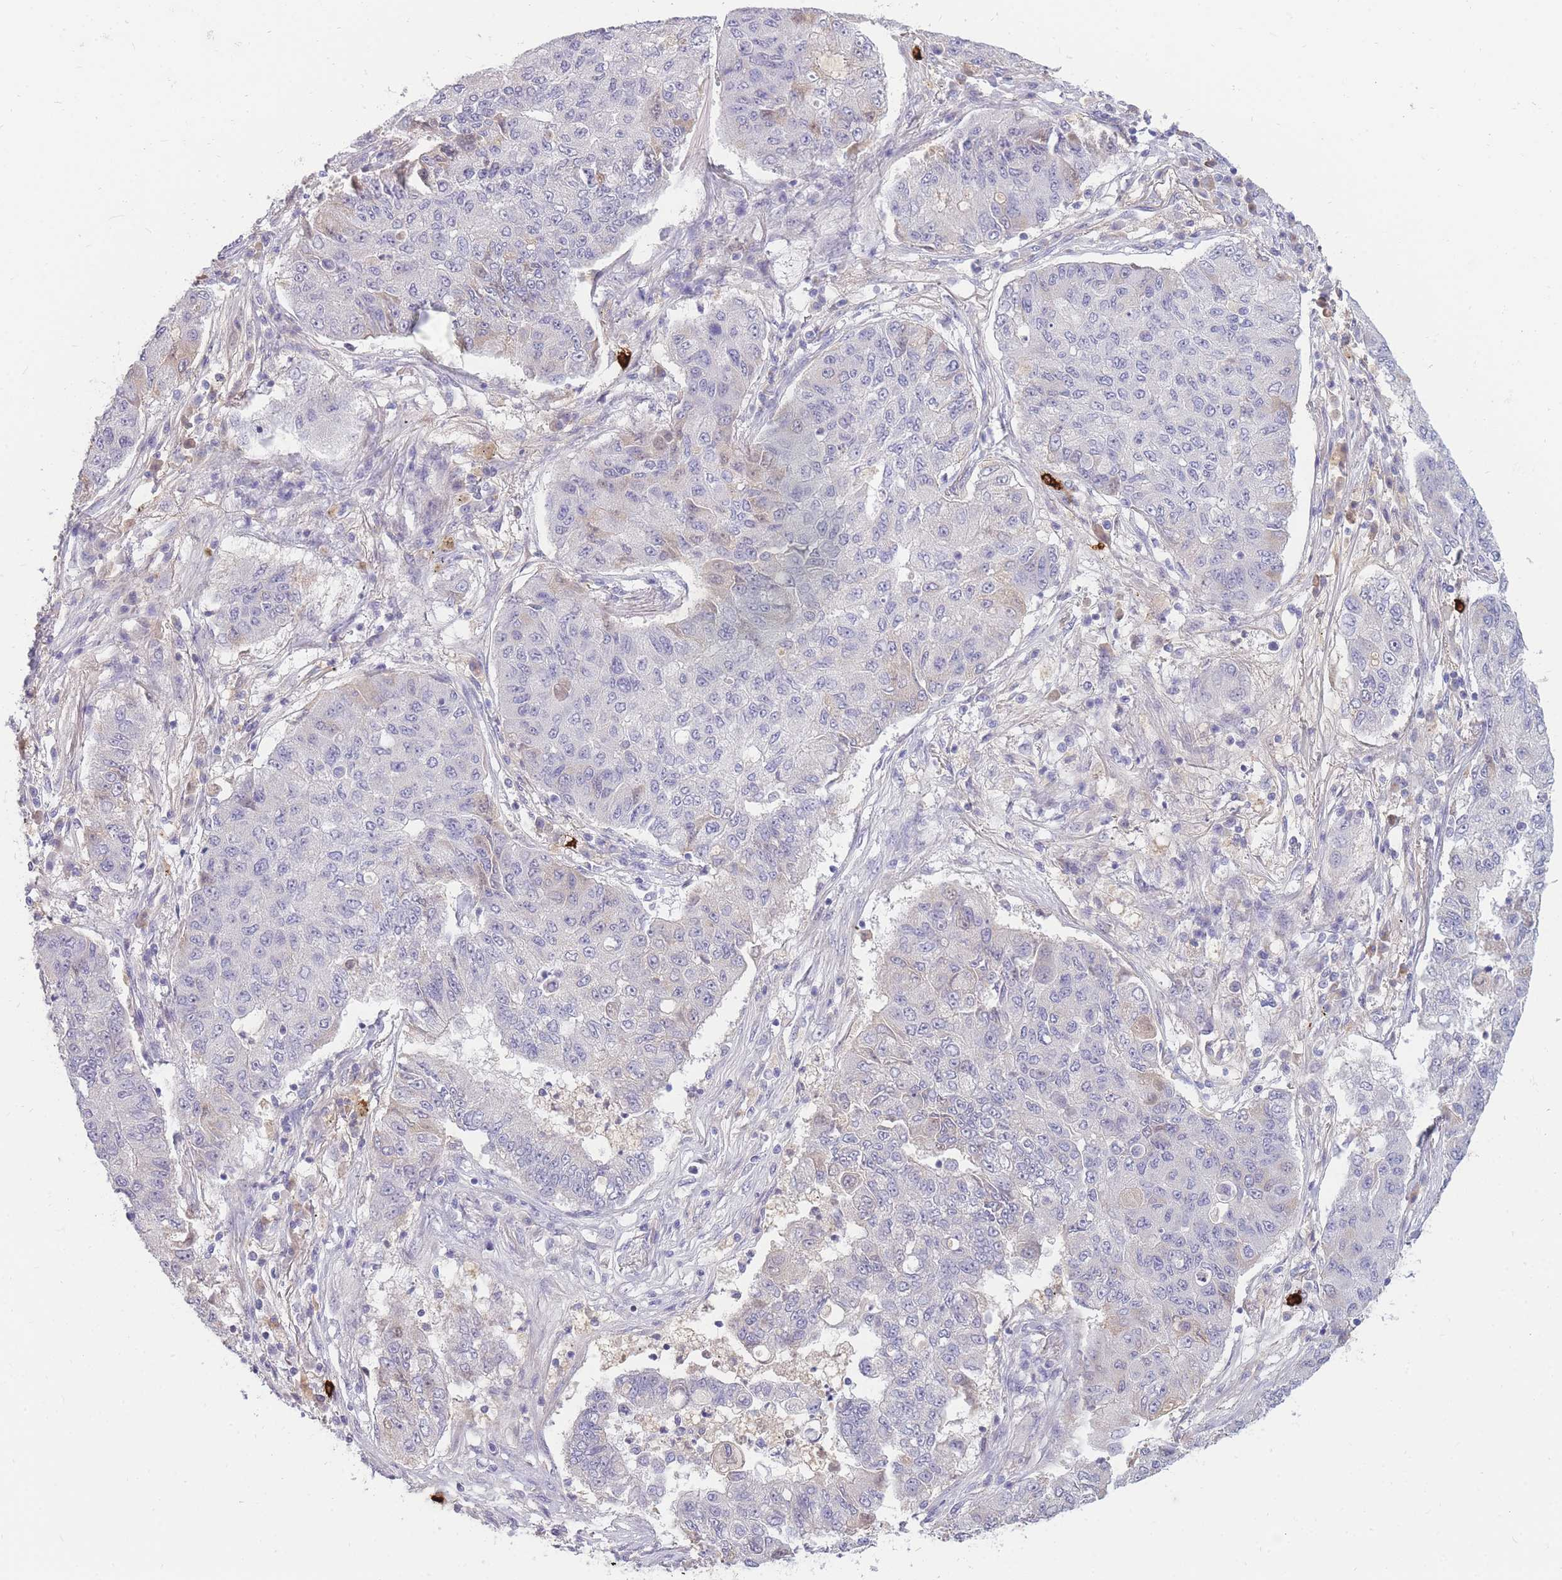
{"staining": {"intensity": "weak", "quantity": "<25%", "location": "cytoplasmic/membranous"}, "tissue": "lung cancer", "cell_type": "Tumor cells", "image_type": "cancer", "snomed": [{"axis": "morphology", "description": "Squamous cell carcinoma, NOS"}, {"axis": "topography", "description": "Lung"}], "caption": "Tumor cells are negative for brown protein staining in lung cancer (squamous cell carcinoma). Nuclei are stained in blue.", "gene": "TPSD1", "patient": {"sex": "male", "age": 74}}